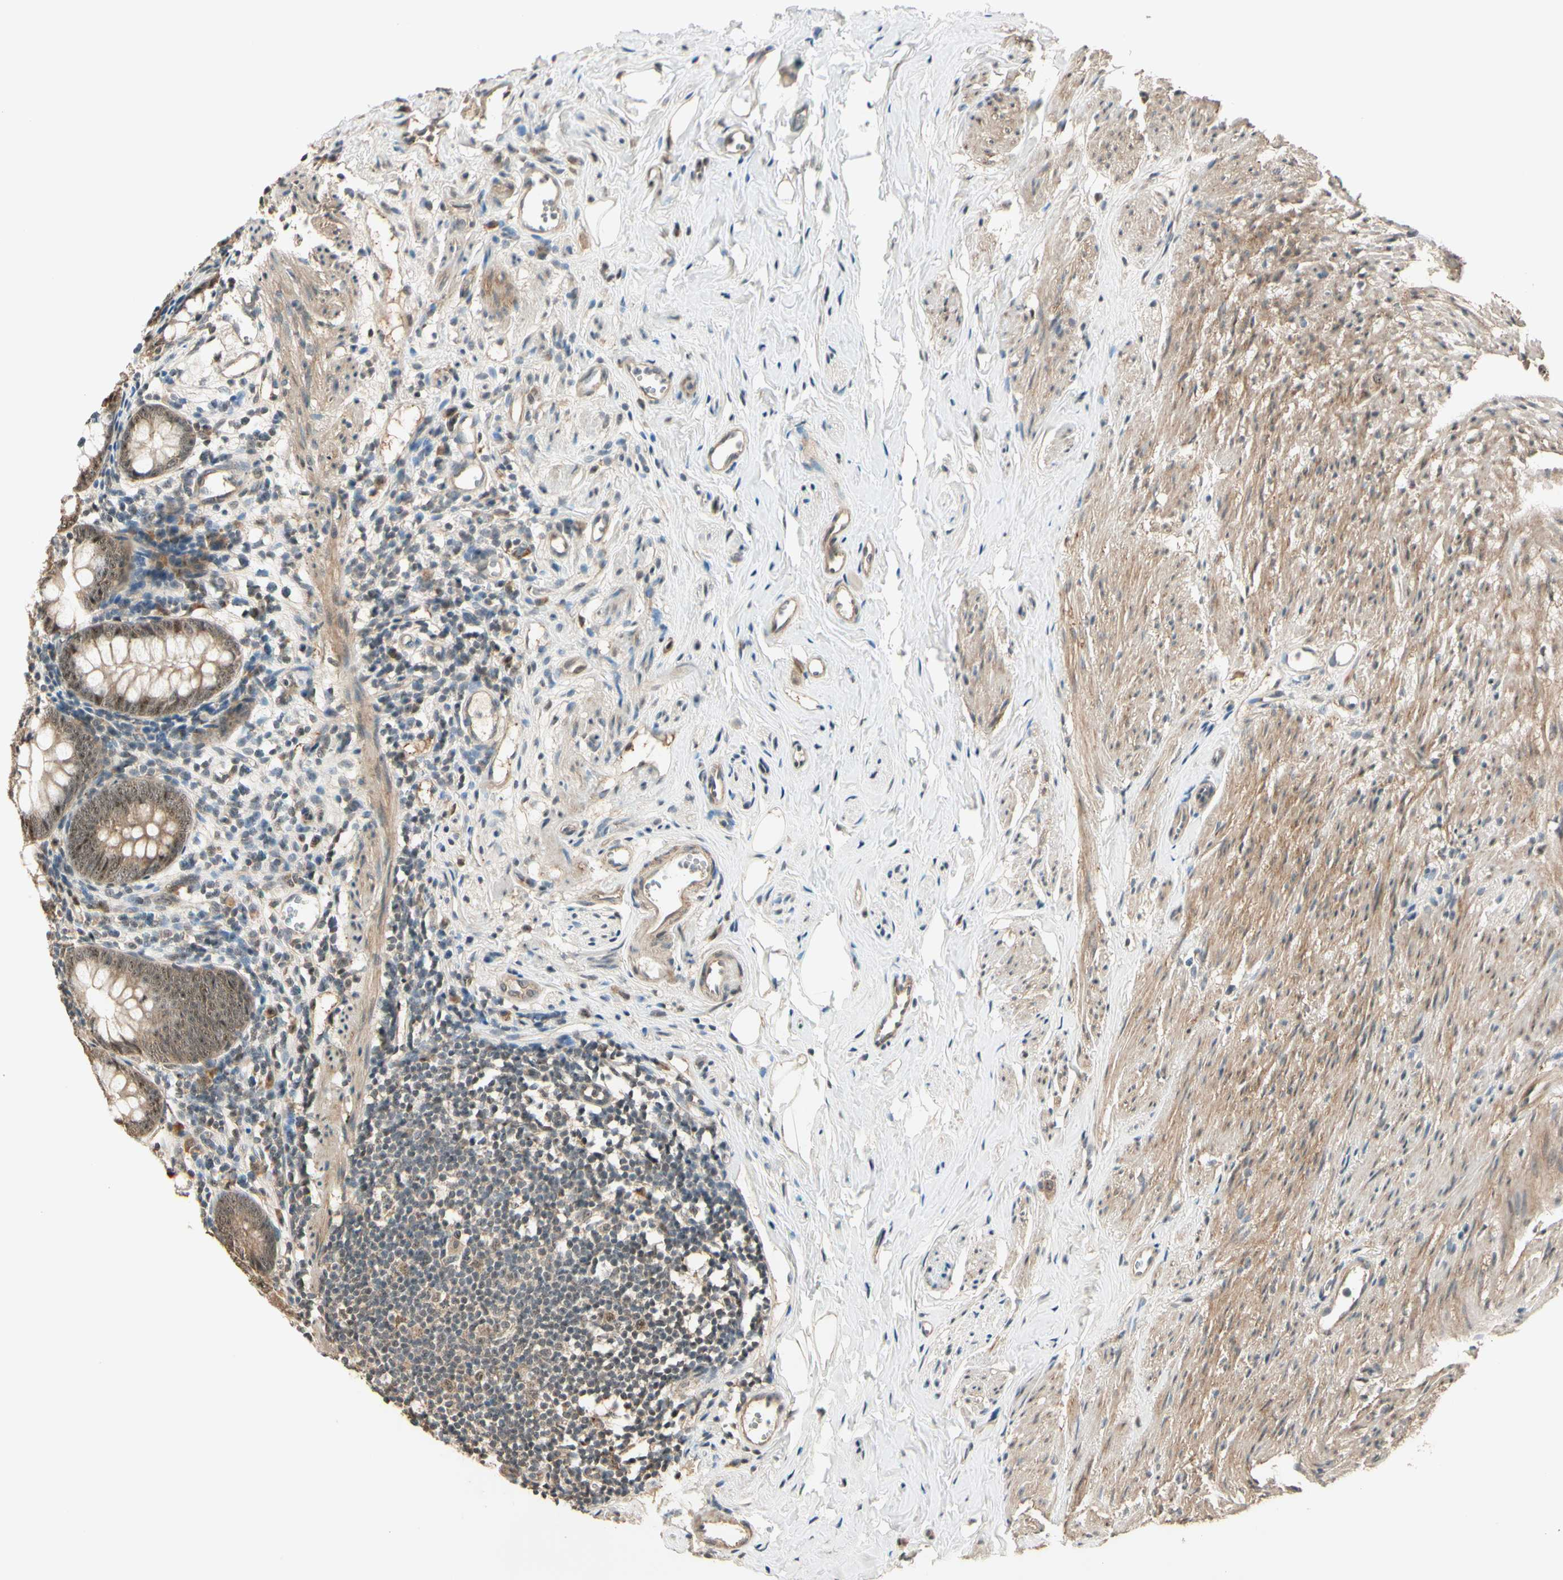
{"staining": {"intensity": "strong", "quantity": ">75%", "location": "cytoplasmic/membranous,nuclear"}, "tissue": "appendix", "cell_type": "Glandular cells", "image_type": "normal", "snomed": [{"axis": "morphology", "description": "Normal tissue, NOS"}, {"axis": "topography", "description": "Appendix"}], "caption": "The micrograph exhibits a brown stain indicating the presence of a protein in the cytoplasmic/membranous,nuclear of glandular cells in appendix.", "gene": "MCPH1", "patient": {"sex": "female", "age": 77}}